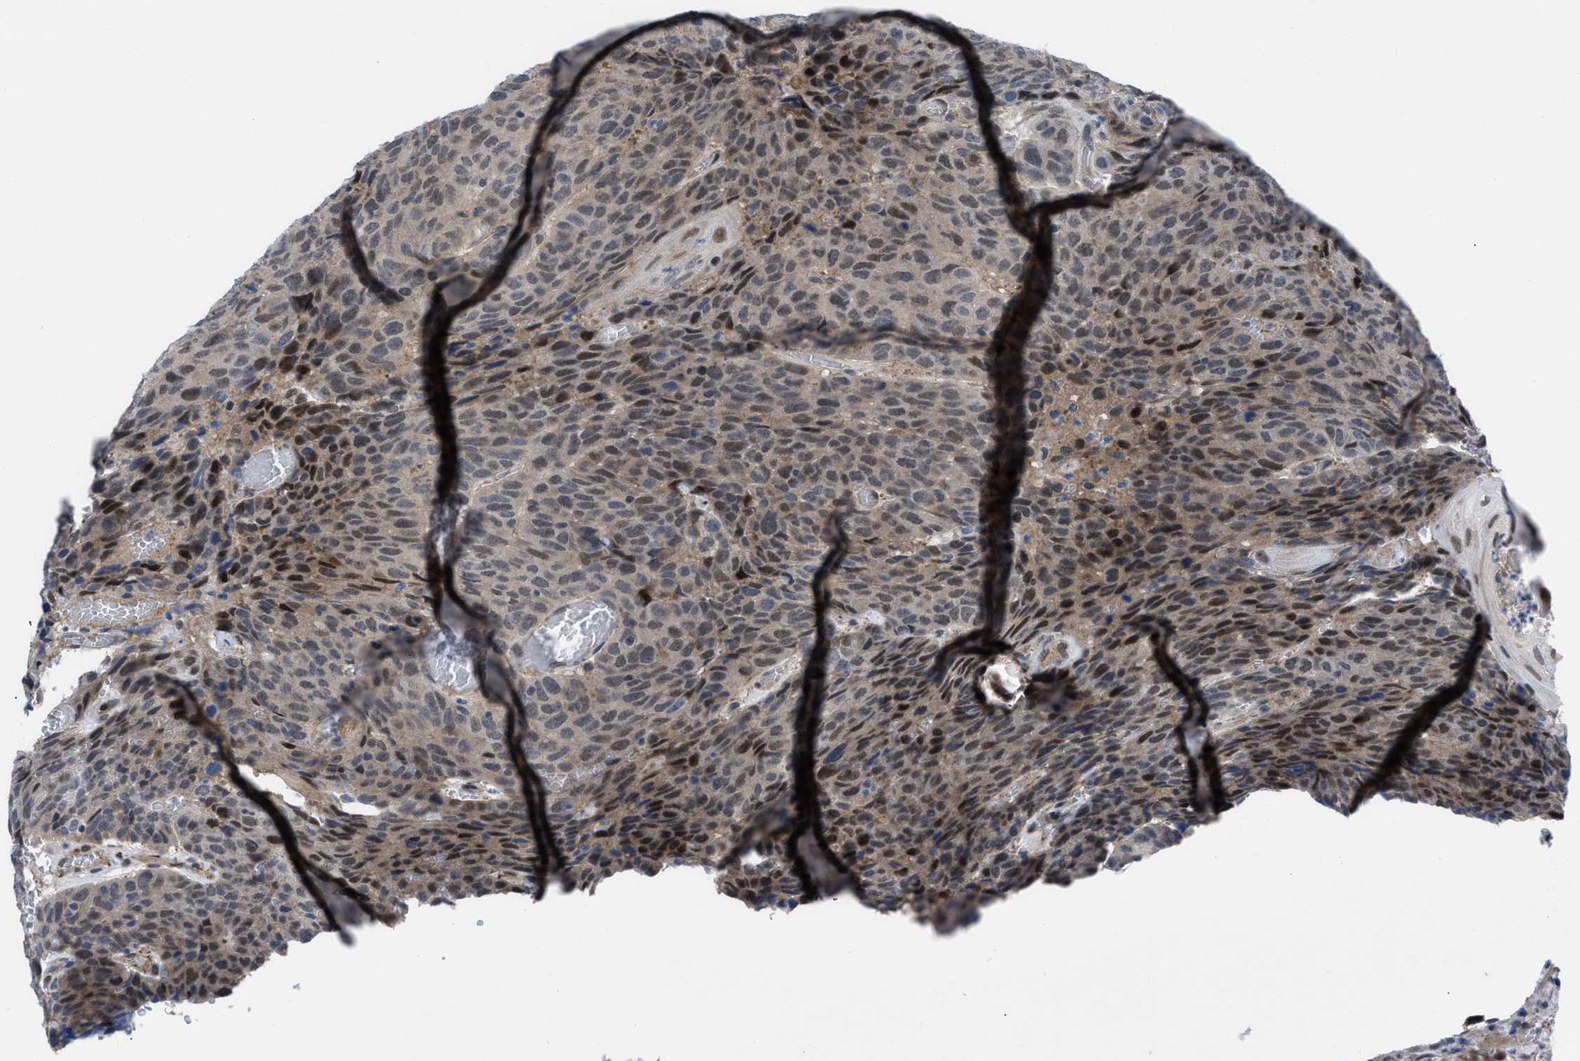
{"staining": {"intensity": "weak", "quantity": "25%-75%", "location": "cytoplasmic/membranous,nuclear"}, "tissue": "head and neck cancer", "cell_type": "Tumor cells", "image_type": "cancer", "snomed": [{"axis": "morphology", "description": "Squamous cell carcinoma, NOS"}, {"axis": "topography", "description": "Head-Neck"}], "caption": "A high-resolution image shows IHC staining of head and neck squamous cell carcinoma, which displays weak cytoplasmic/membranous and nuclear staining in about 25%-75% of tumor cells.", "gene": "IL17RE", "patient": {"sex": "male", "age": 66}}